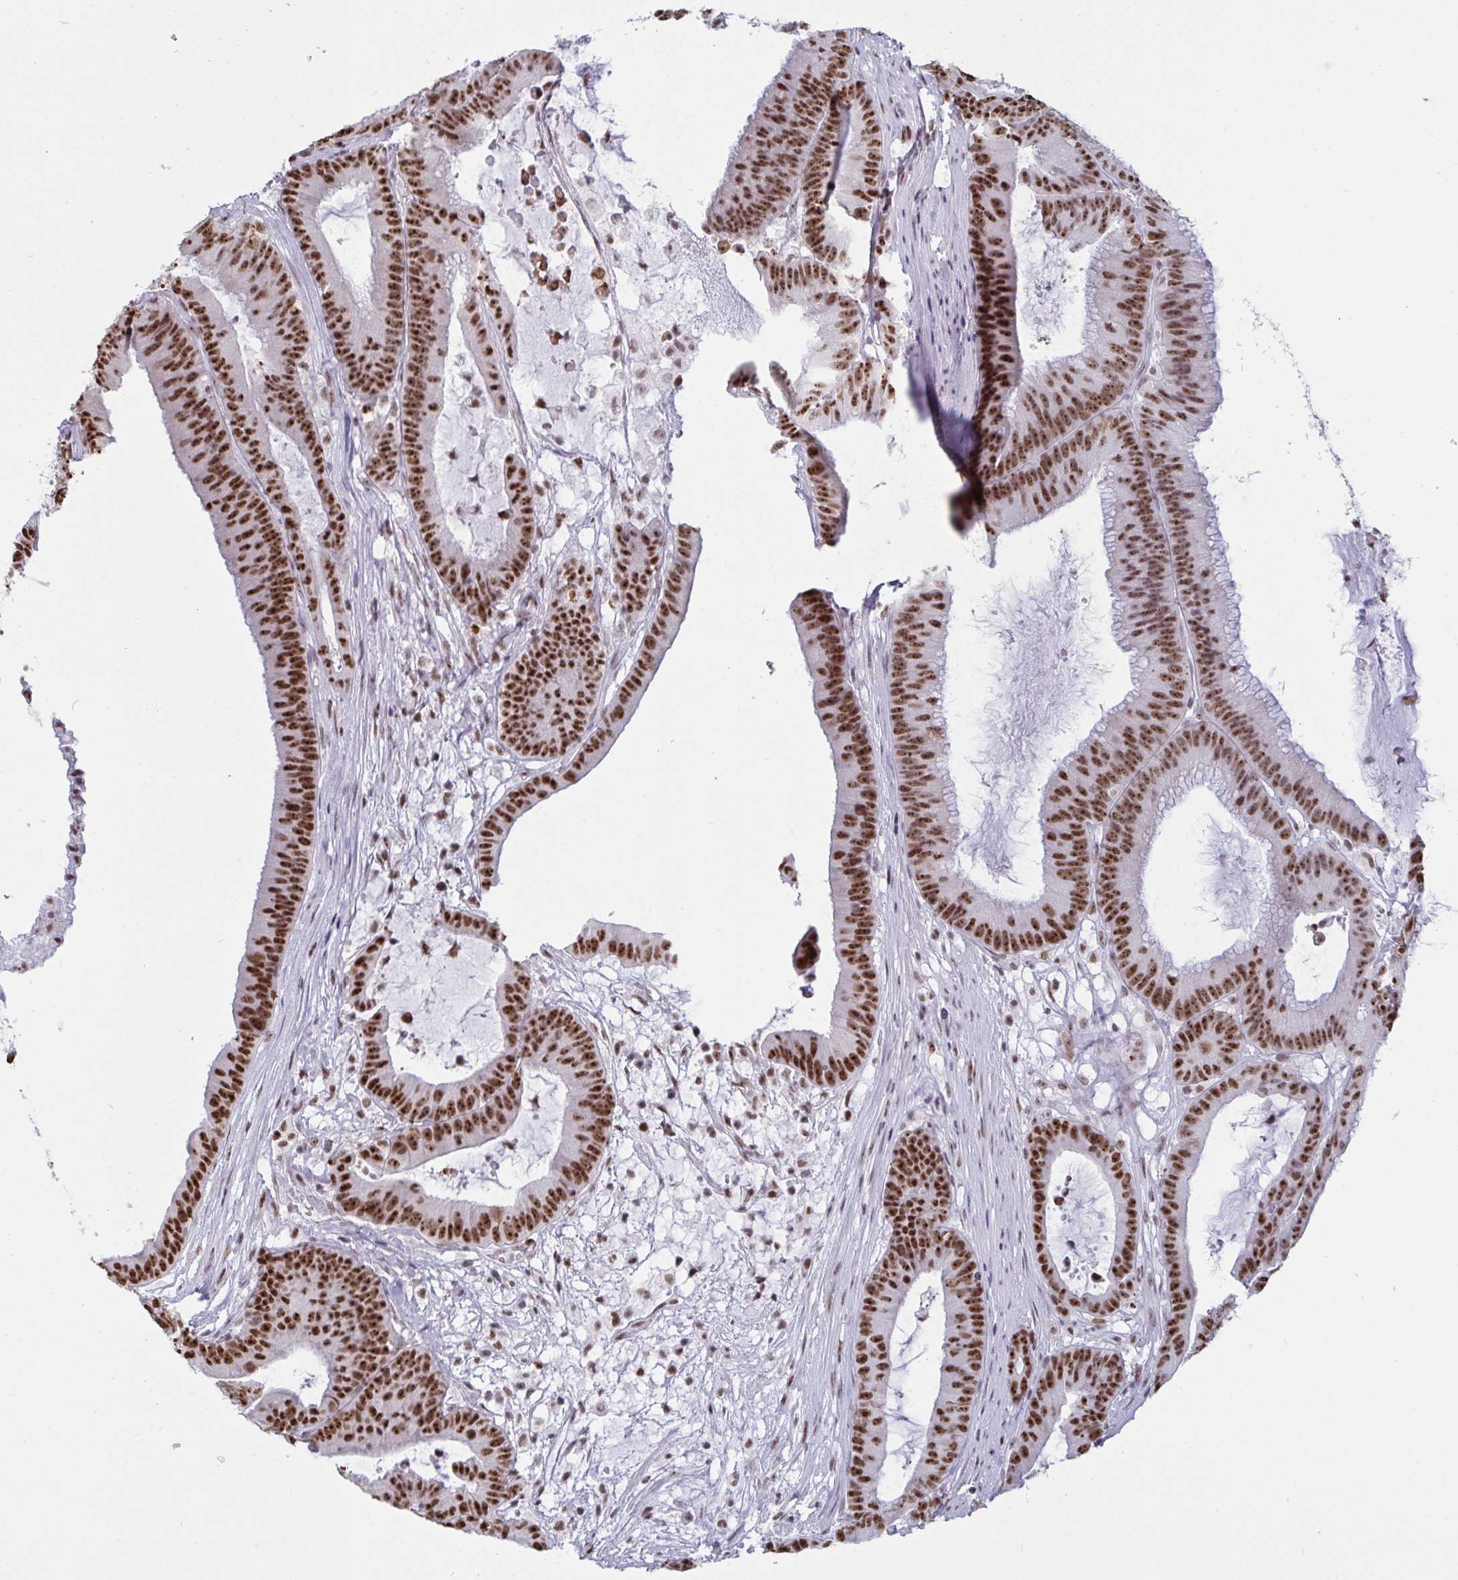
{"staining": {"intensity": "strong", "quantity": ">75%", "location": "nuclear"}, "tissue": "colorectal cancer", "cell_type": "Tumor cells", "image_type": "cancer", "snomed": [{"axis": "morphology", "description": "Adenocarcinoma, NOS"}, {"axis": "topography", "description": "Colon"}], "caption": "High-power microscopy captured an immunohistochemistry (IHC) photomicrograph of adenocarcinoma (colorectal), revealing strong nuclear positivity in approximately >75% of tumor cells.", "gene": "SUPT16H", "patient": {"sex": "female", "age": 78}}